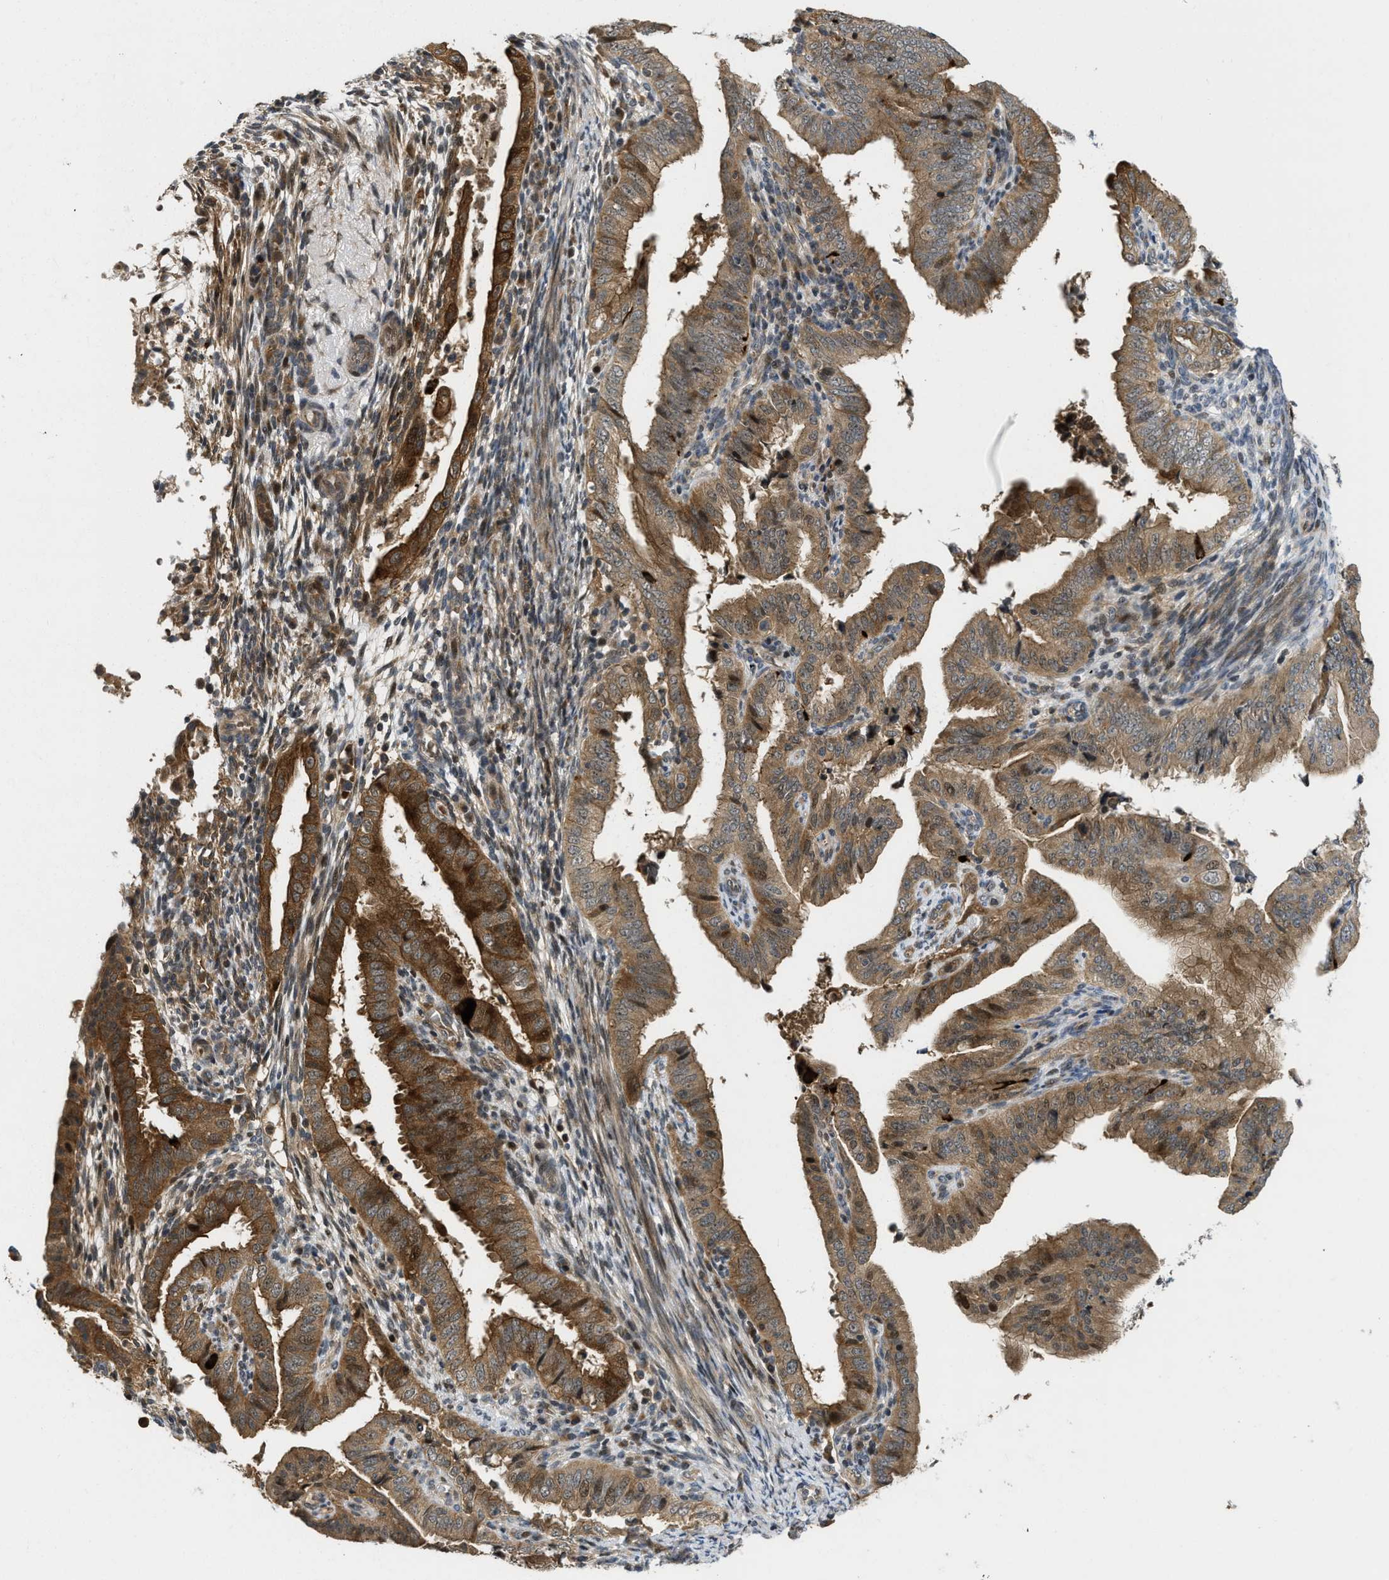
{"staining": {"intensity": "moderate", "quantity": ">75%", "location": "cytoplasmic/membranous,nuclear"}, "tissue": "endometrial cancer", "cell_type": "Tumor cells", "image_type": "cancer", "snomed": [{"axis": "morphology", "description": "Adenocarcinoma, NOS"}, {"axis": "topography", "description": "Endometrium"}], "caption": "A medium amount of moderate cytoplasmic/membranous and nuclear expression is present in approximately >75% of tumor cells in adenocarcinoma (endometrial) tissue. (Brightfield microscopy of DAB IHC at high magnification).", "gene": "DNAJC28", "patient": {"sex": "female", "age": 58}}